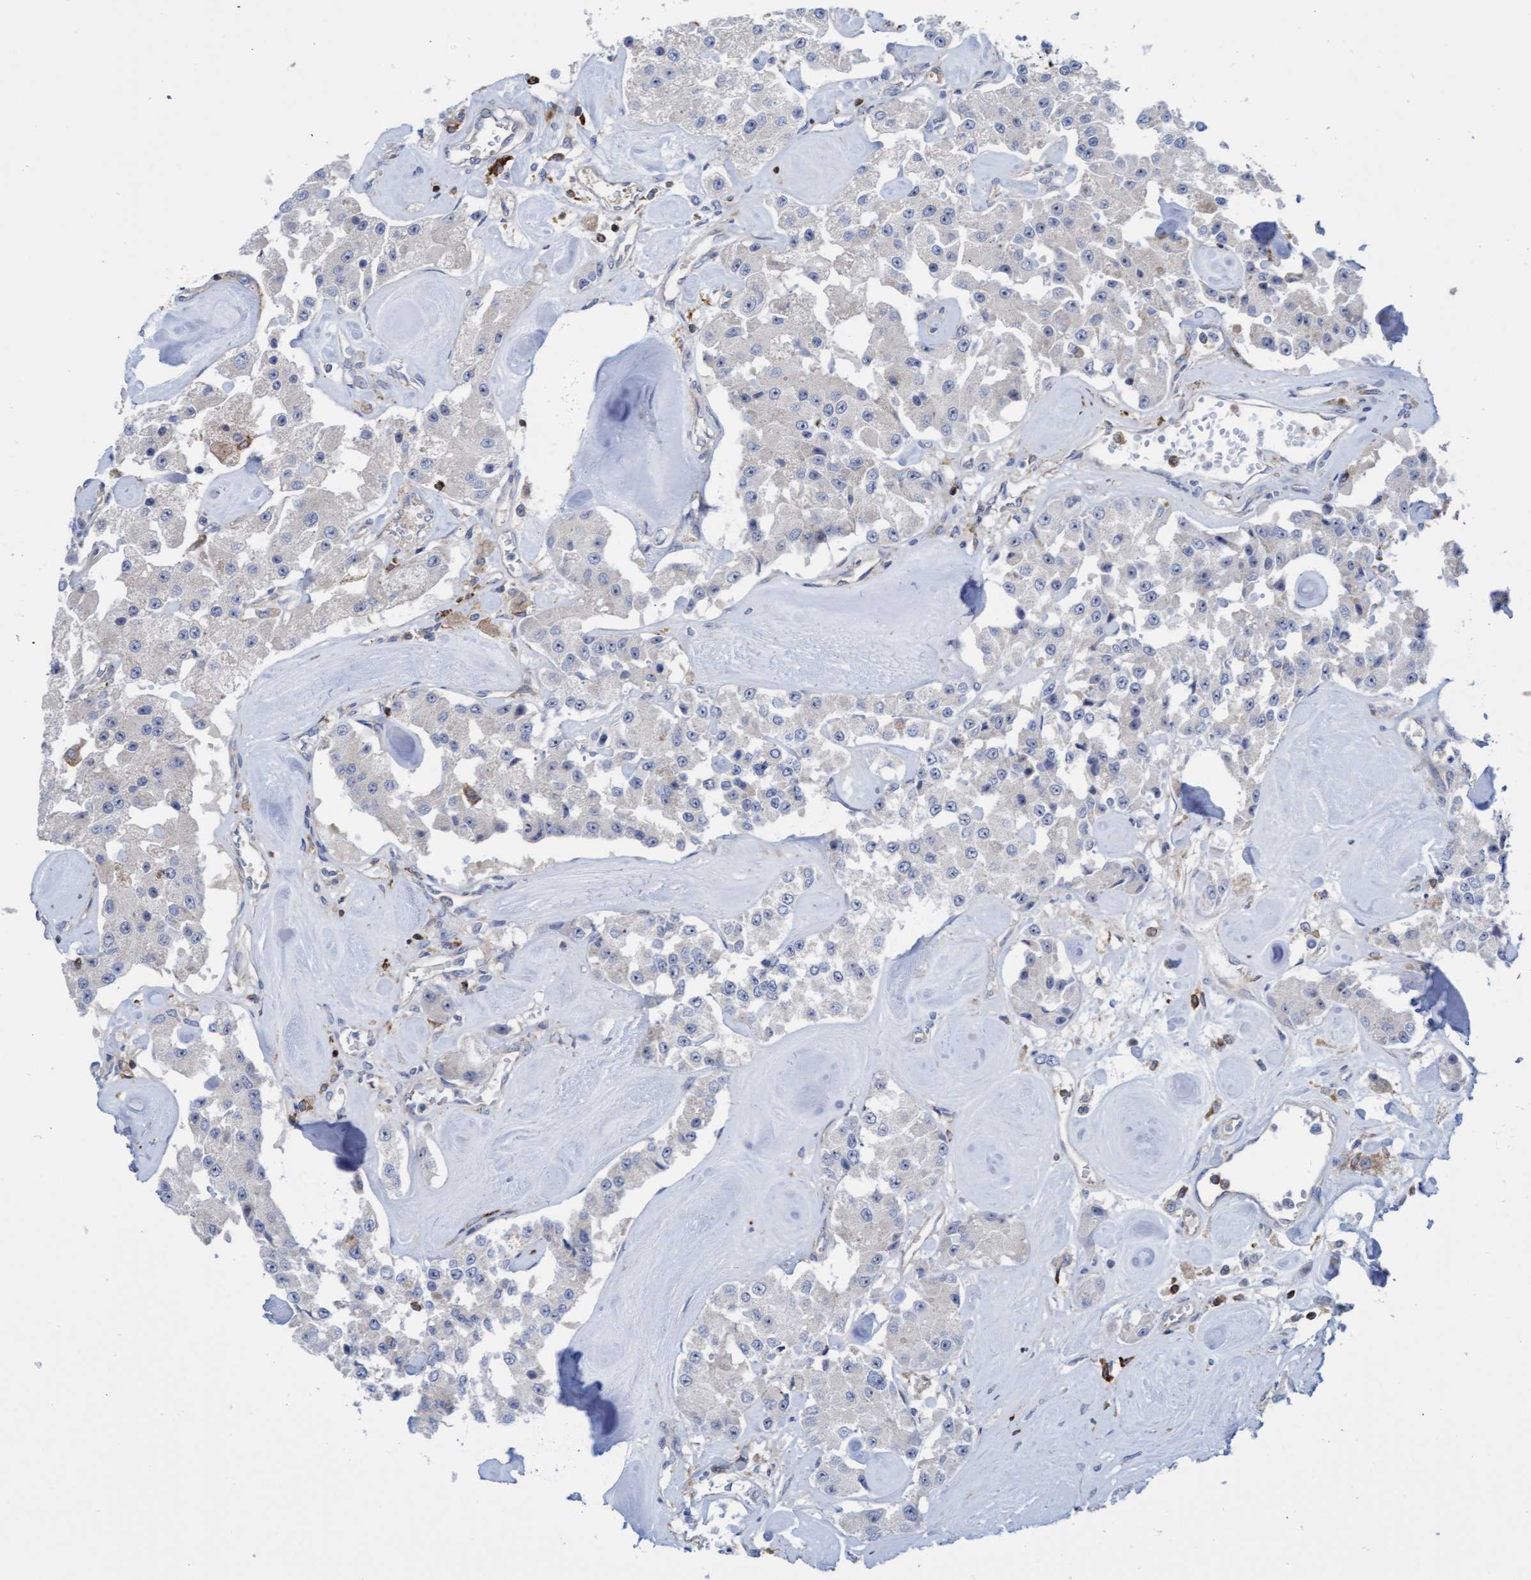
{"staining": {"intensity": "negative", "quantity": "none", "location": "none"}, "tissue": "carcinoid", "cell_type": "Tumor cells", "image_type": "cancer", "snomed": [{"axis": "morphology", "description": "Carcinoid, malignant, NOS"}, {"axis": "topography", "description": "Pancreas"}], "caption": "The immunohistochemistry (IHC) photomicrograph has no significant staining in tumor cells of carcinoid (malignant) tissue. (Stains: DAB immunohistochemistry (IHC) with hematoxylin counter stain, Microscopy: brightfield microscopy at high magnification).", "gene": "FNBP1", "patient": {"sex": "male", "age": 41}}